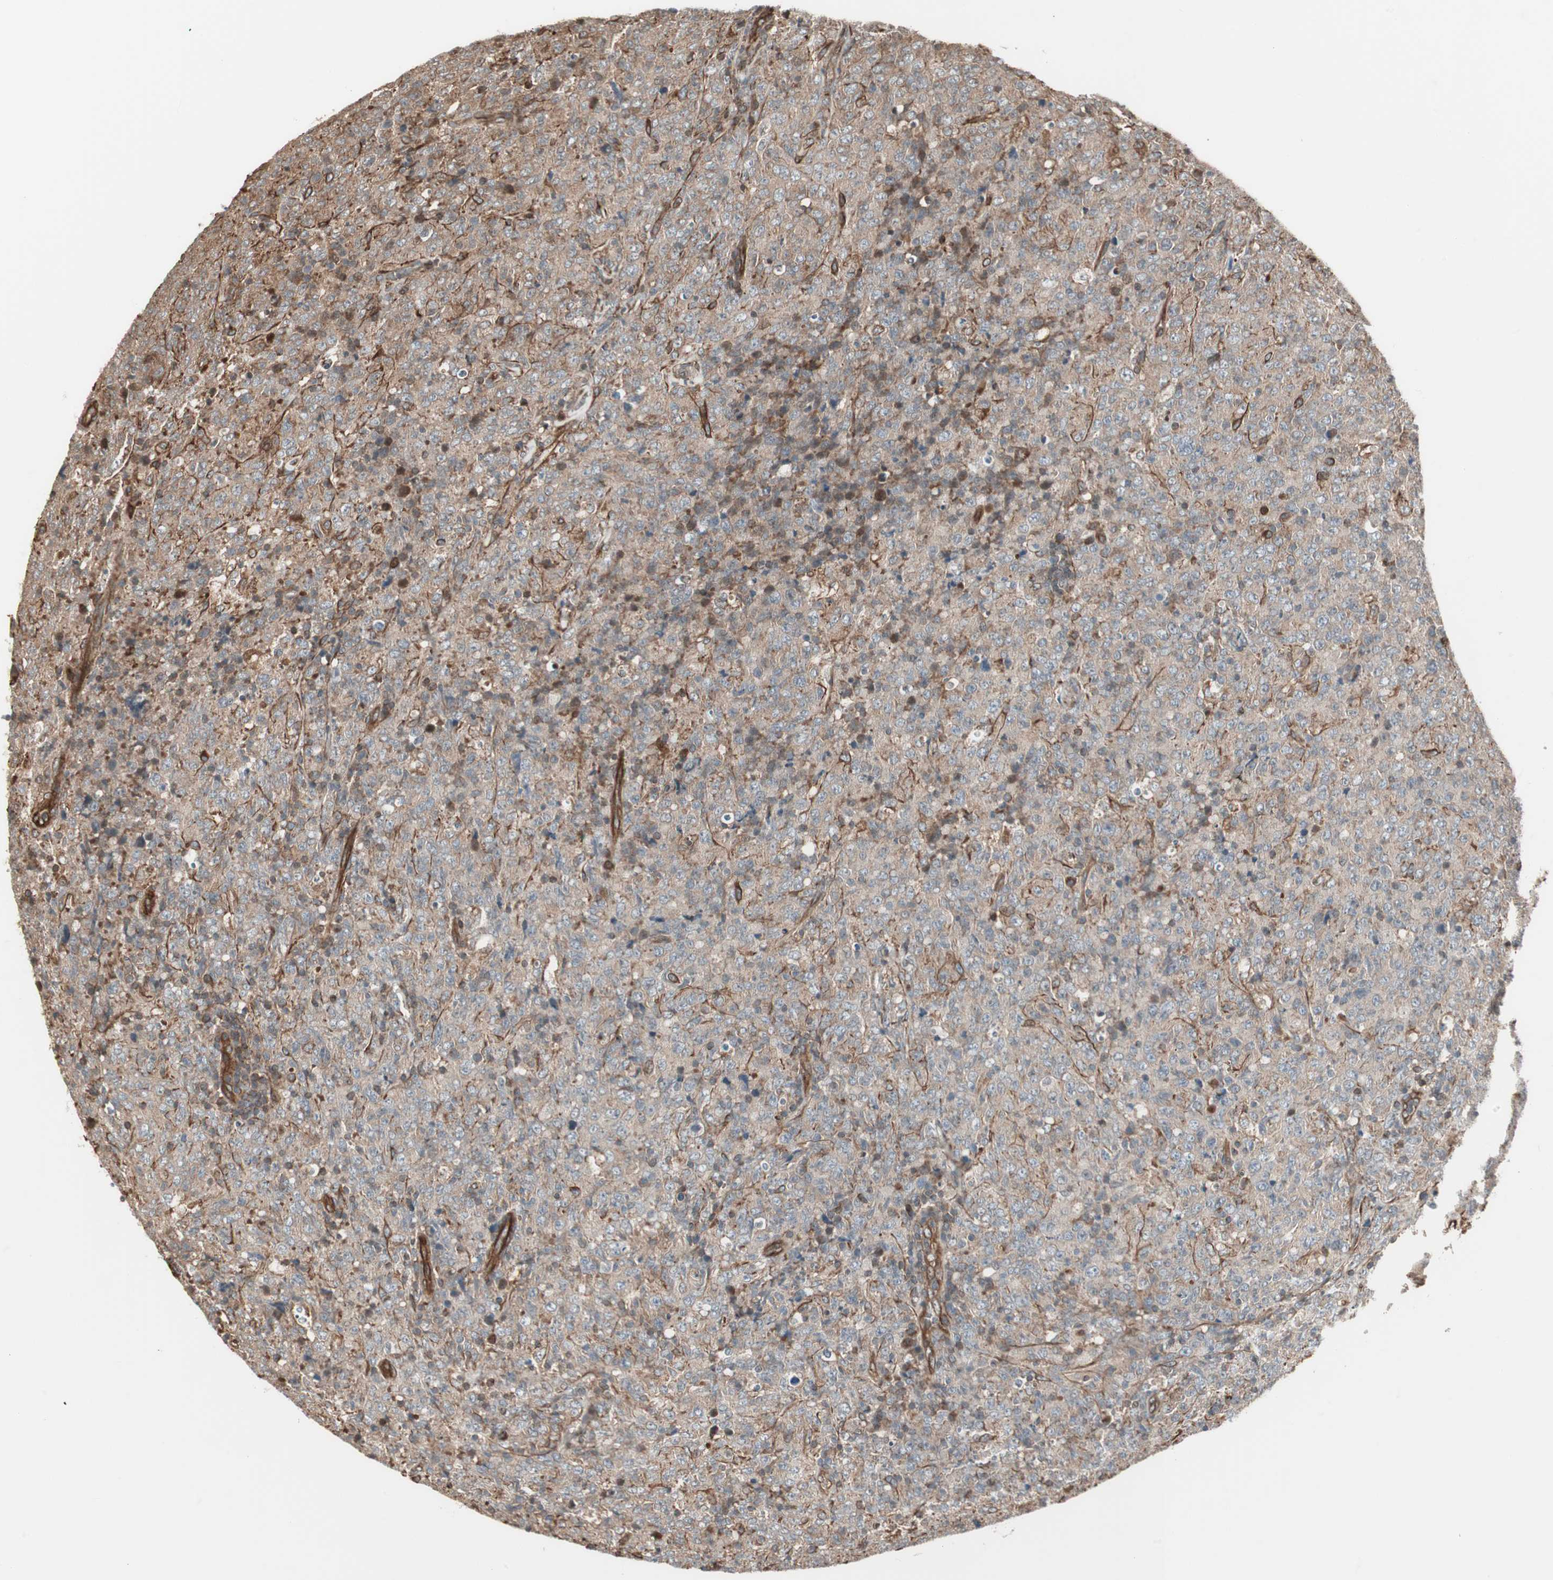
{"staining": {"intensity": "negative", "quantity": "none", "location": "none"}, "tissue": "lymphoma", "cell_type": "Tumor cells", "image_type": "cancer", "snomed": [{"axis": "morphology", "description": "Malignant lymphoma, non-Hodgkin's type, High grade"}, {"axis": "topography", "description": "Tonsil"}], "caption": "High power microscopy photomicrograph of an immunohistochemistry micrograph of malignant lymphoma, non-Hodgkin's type (high-grade), revealing no significant staining in tumor cells. The staining is performed using DAB (3,3'-diaminobenzidine) brown chromogen with nuclei counter-stained in using hematoxylin.", "gene": "MAD2L2", "patient": {"sex": "female", "age": 36}}